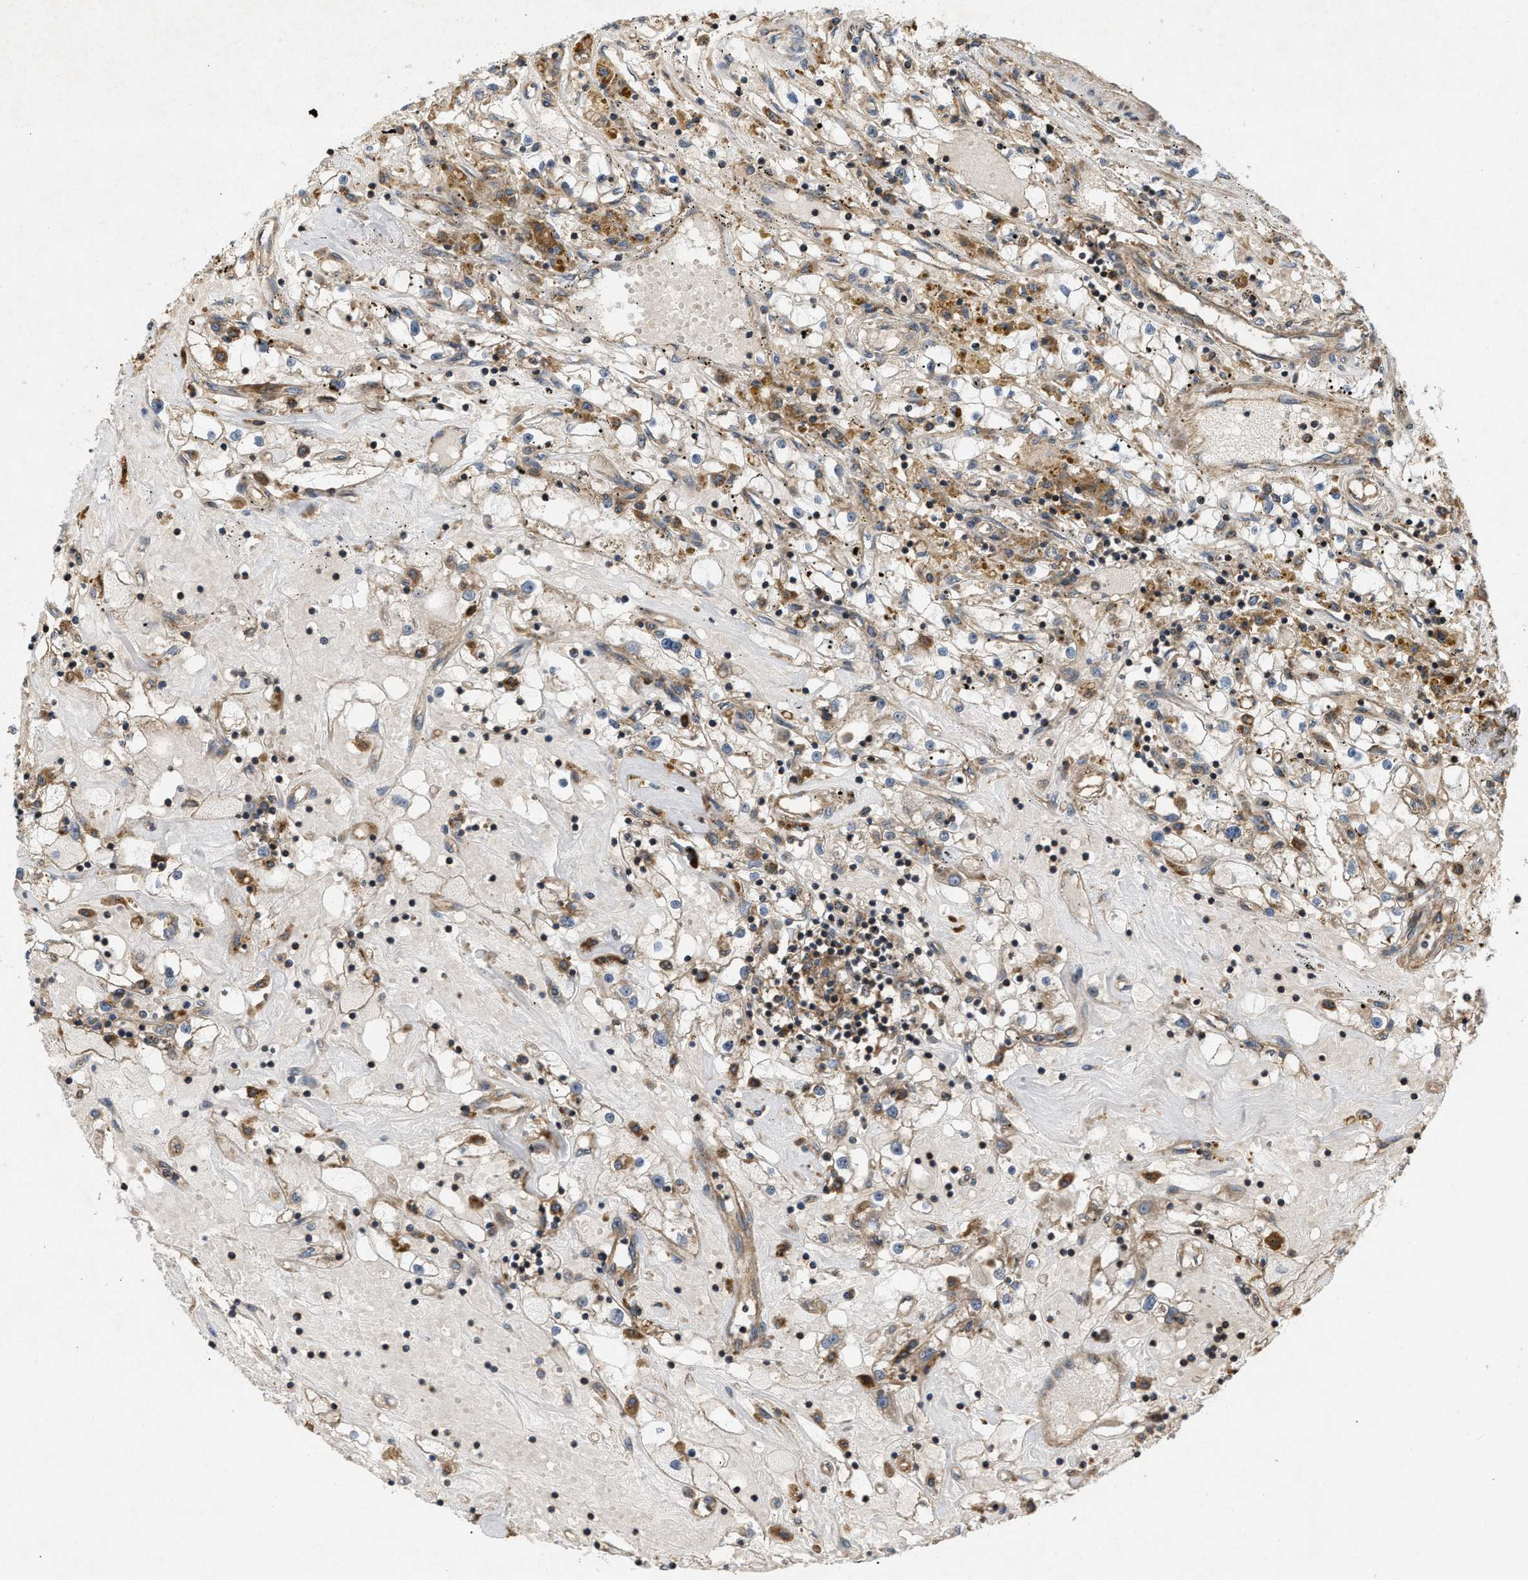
{"staining": {"intensity": "weak", "quantity": "<25%", "location": "cytoplasmic/membranous"}, "tissue": "renal cancer", "cell_type": "Tumor cells", "image_type": "cancer", "snomed": [{"axis": "morphology", "description": "Adenocarcinoma, NOS"}, {"axis": "topography", "description": "Kidney"}], "caption": "Immunohistochemical staining of human renal cancer (adenocarcinoma) exhibits no significant positivity in tumor cells.", "gene": "GNB4", "patient": {"sex": "male", "age": 56}}